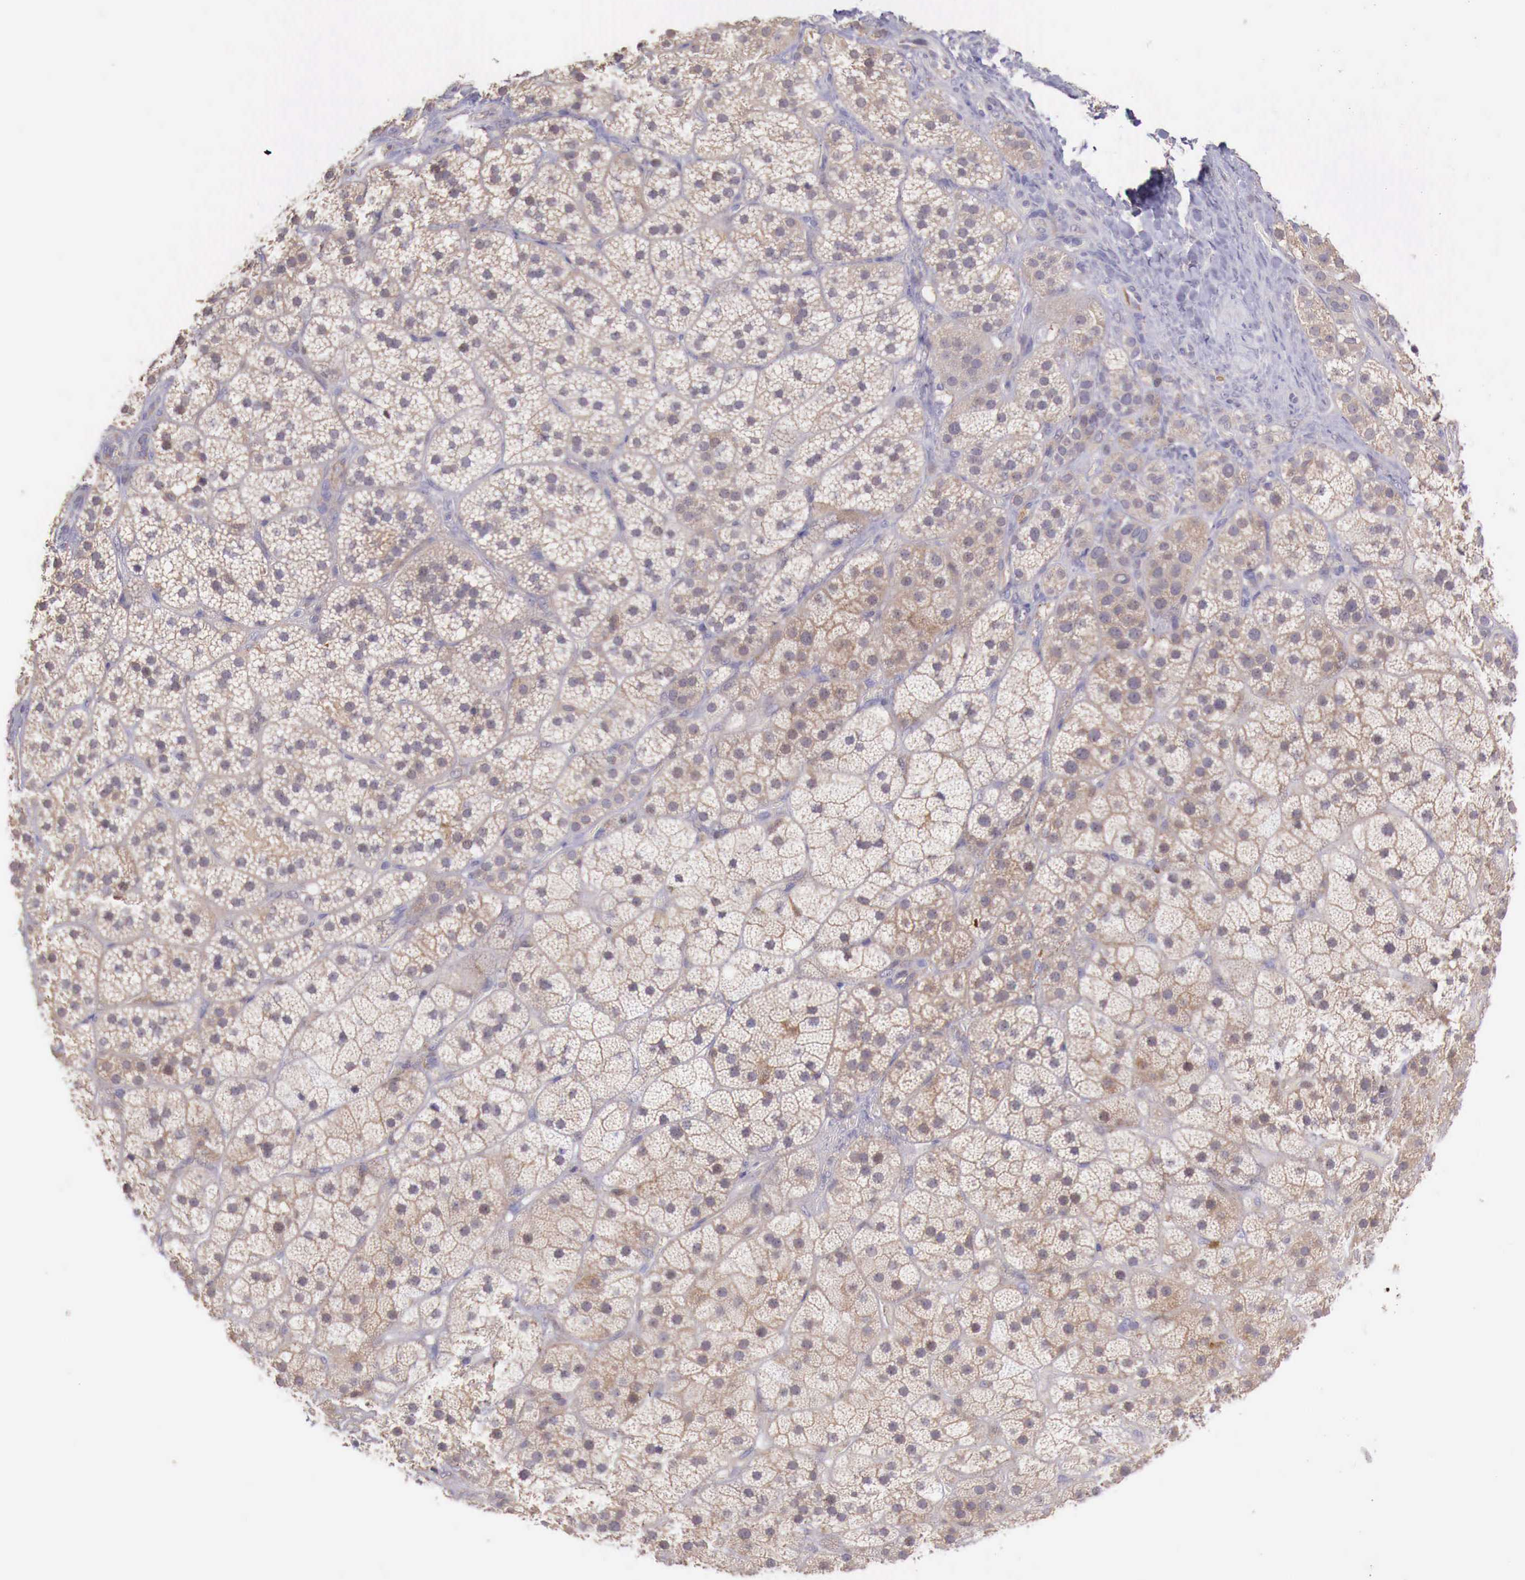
{"staining": {"intensity": "weak", "quantity": ">75%", "location": "cytoplasmic/membranous"}, "tissue": "adrenal gland", "cell_type": "Glandular cells", "image_type": "normal", "snomed": [{"axis": "morphology", "description": "Normal tissue, NOS"}, {"axis": "topography", "description": "Adrenal gland"}], "caption": "This is an image of immunohistochemistry staining of unremarkable adrenal gland, which shows weak positivity in the cytoplasmic/membranous of glandular cells.", "gene": "GAB2", "patient": {"sex": "male", "age": 57}}